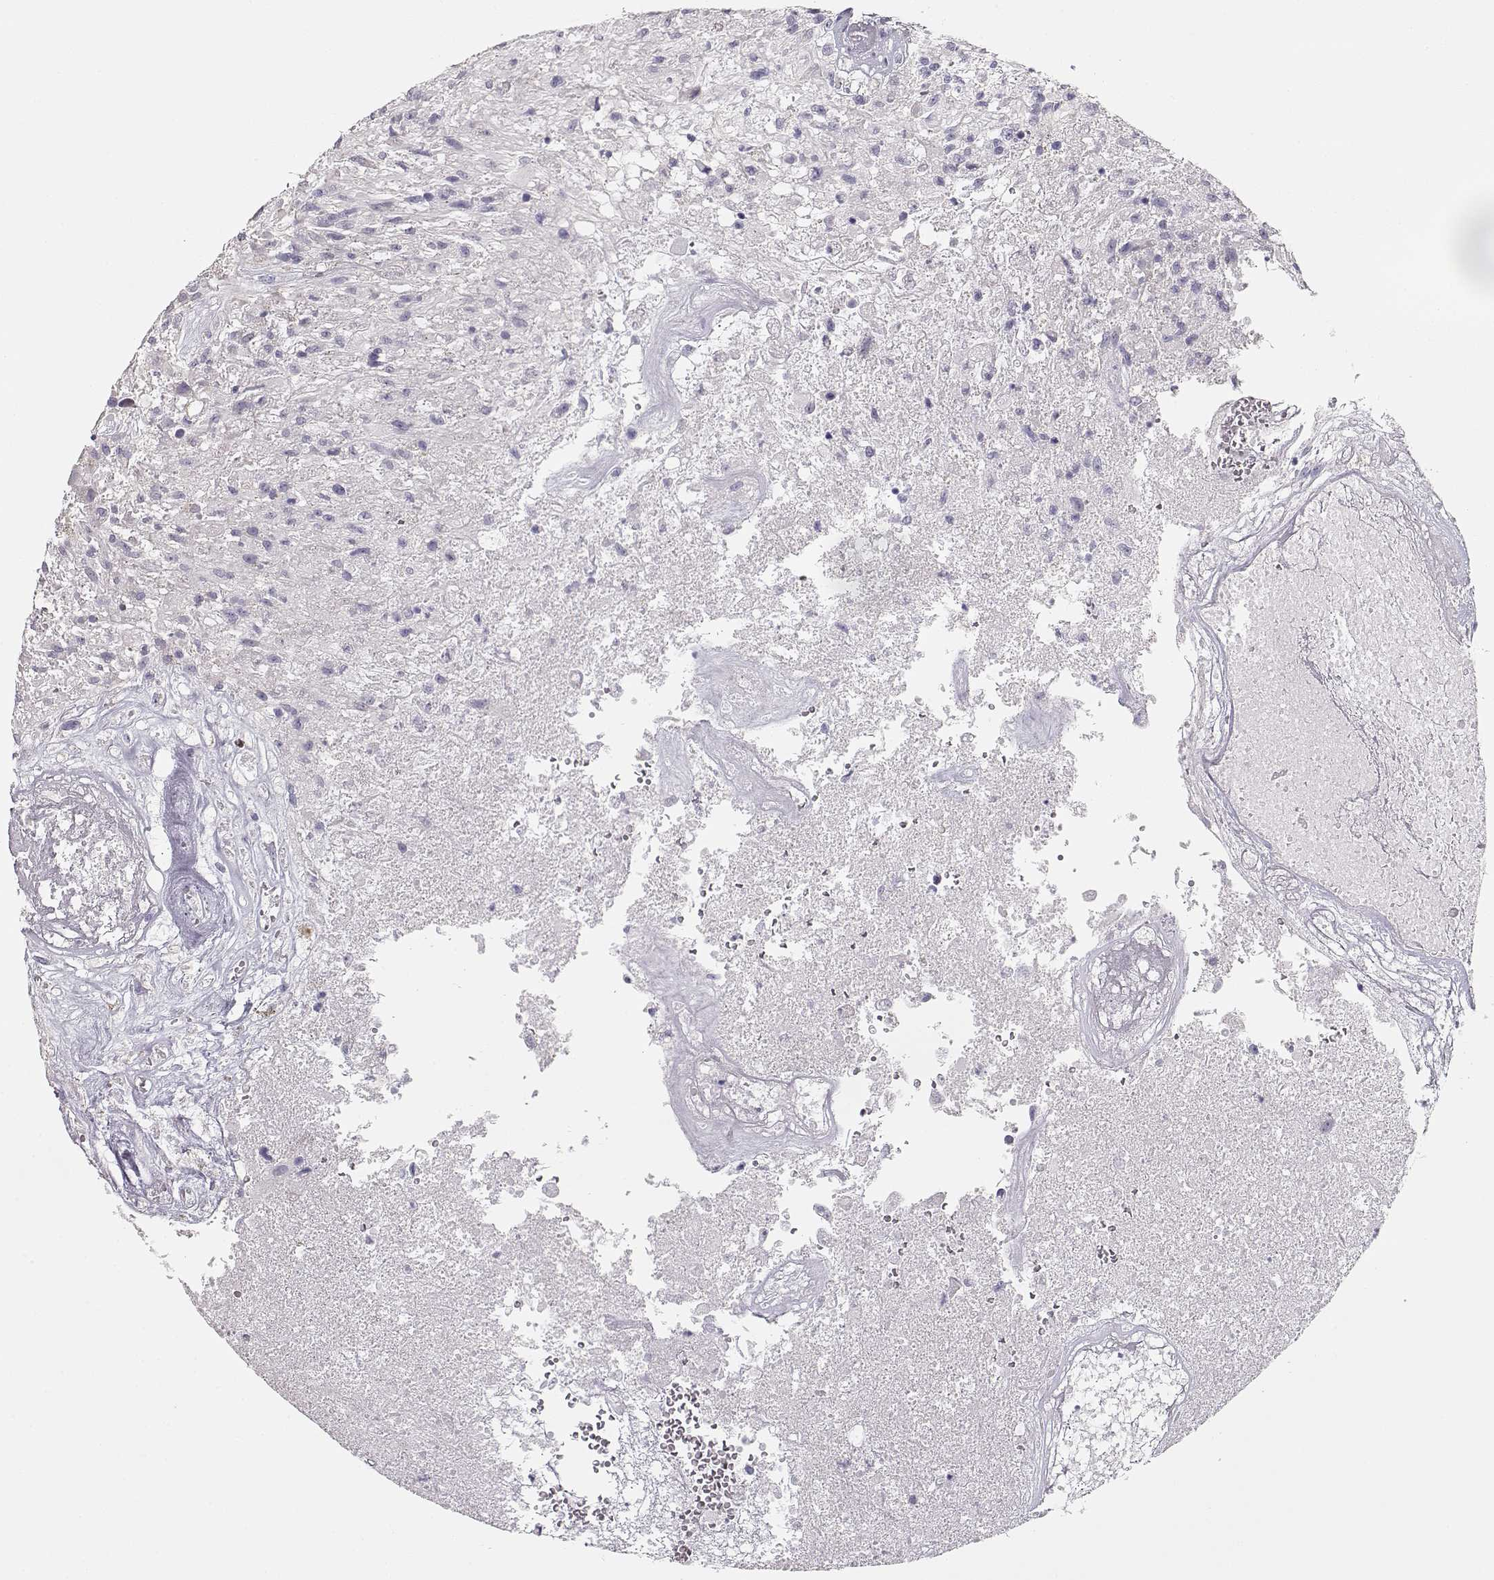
{"staining": {"intensity": "negative", "quantity": "none", "location": "none"}, "tissue": "glioma", "cell_type": "Tumor cells", "image_type": "cancer", "snomed": [{"axis": "morphology", "description": "Glioma, malignant, High grade"}, {"axis": "topography", "description": "Brain"}], "caption": "Micrograph shows no protein staining in tumor cells of malignant high-grade glioma tissue. (DAB IHC, high magnification).", "gene": "GLIPR1L2", "patient": {"sex": "male", "age": 56}}